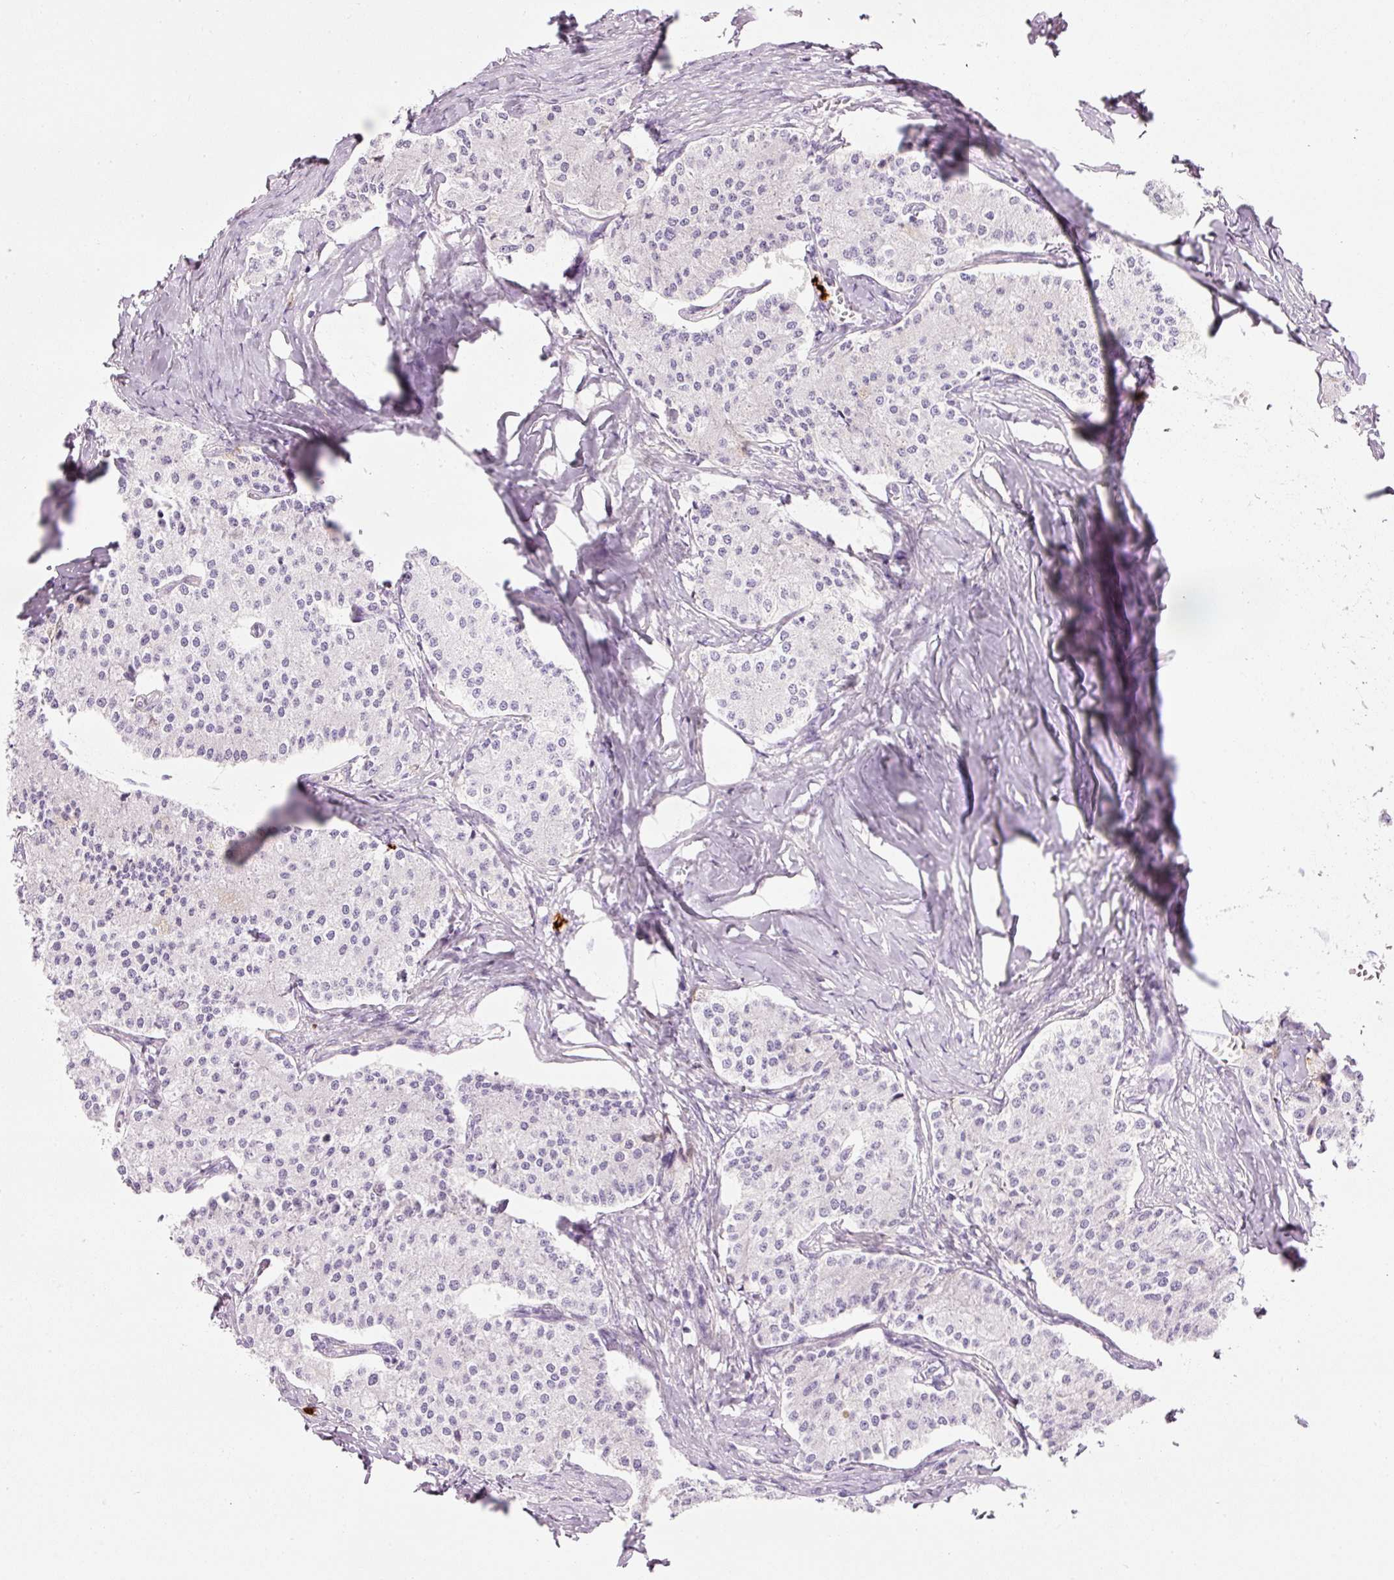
{"staining": {"intensity": "negative", "quantity": "none", "location": "none"}, "tissue": "carcinoid", "cell_type": "Tumor cells", "image_type": "cancer", "snomed": [{"axis": "morphology", "description": "Carcinoid, malignant, NOS"}, {"axis": "topography", "description": "Colon"}], "caption": "Human carcinoid (malignant) stained for a protein using immunohistochemistry displays no staining in tumor cells.", "gene": "MAP3K3", "patient": {"sex": "female", "age": 52}}